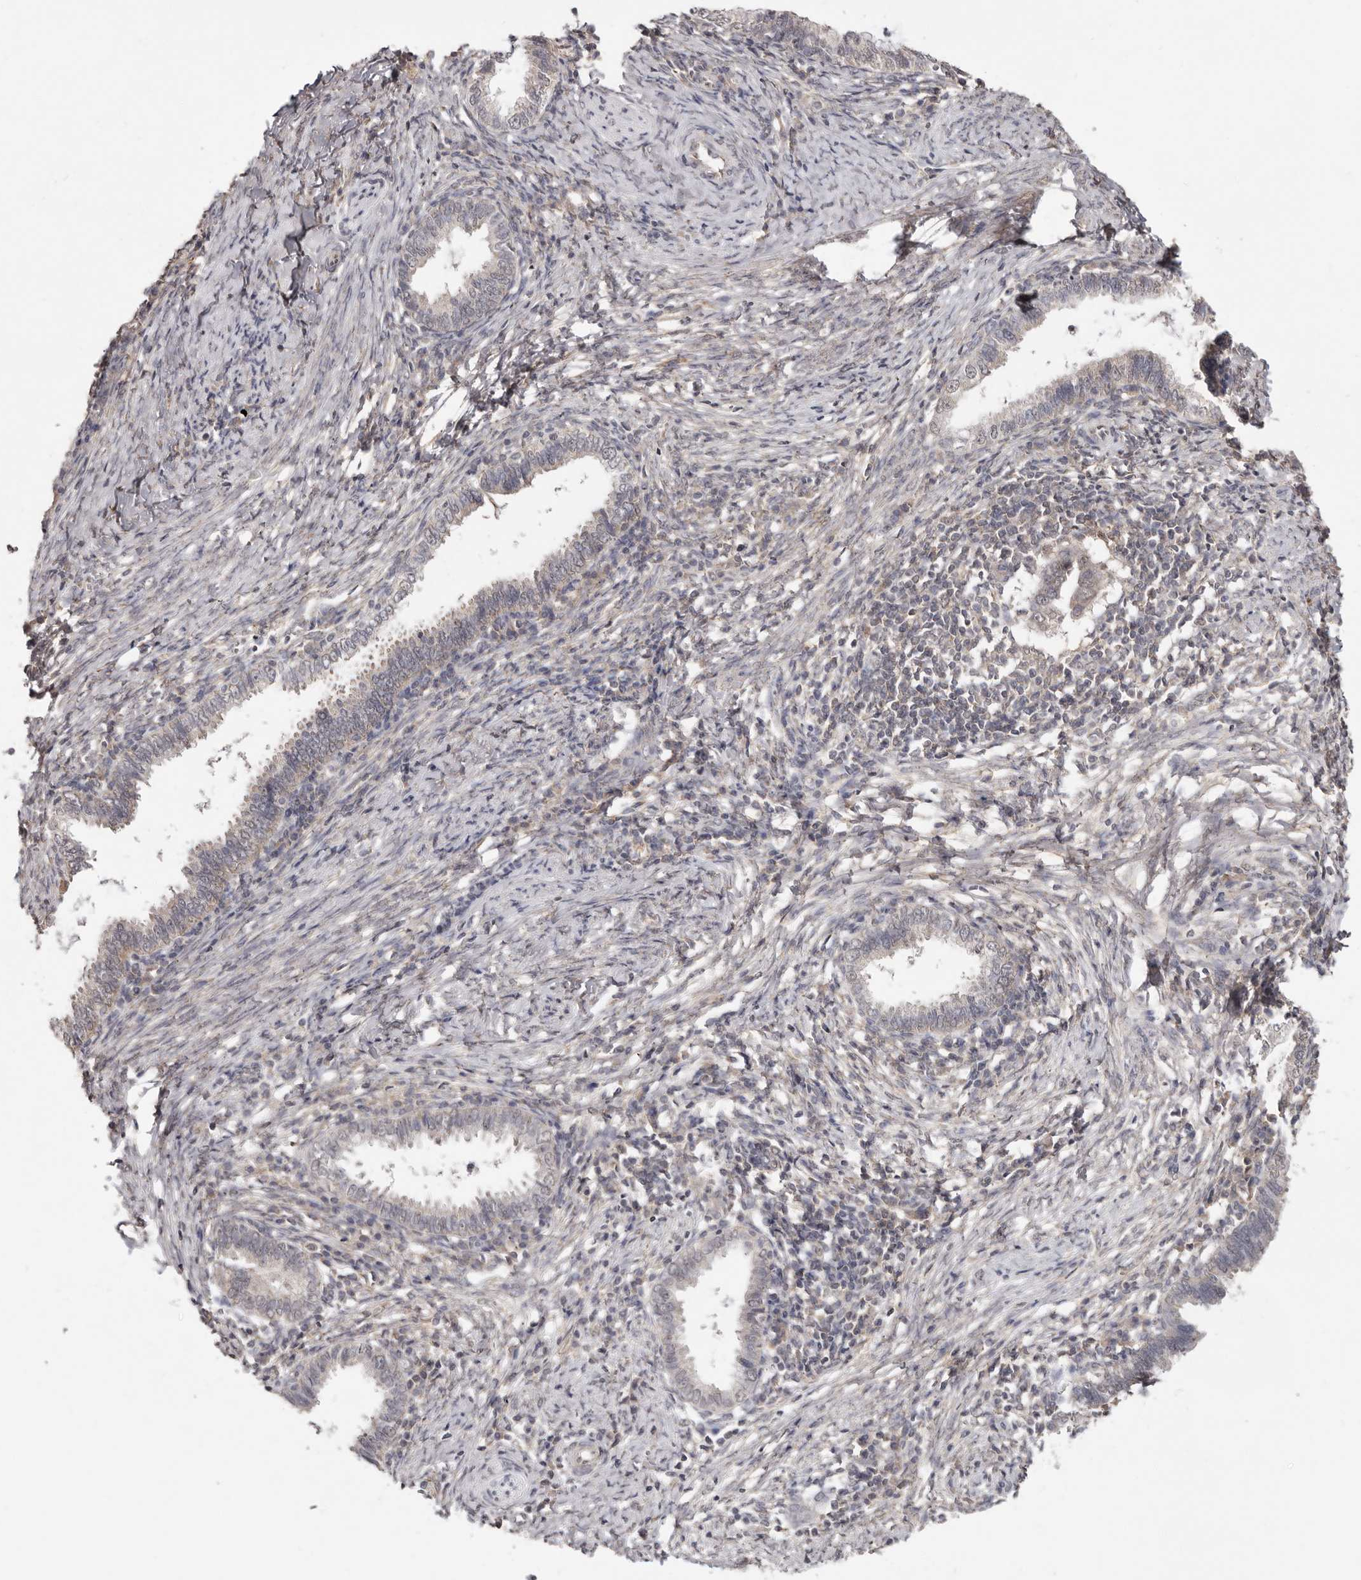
{"staining": {"intensity": "weak", "quantity": "<25%", "location": "nuclear"}, "tissue": "cervical cancer", "cell_type": "Tumor cells", "image_type": "cancer", "snomed": [{"axis": "morphology", "description": "Adenocarcinoma, NOS"}, {"axis": "topography", "description": "Cervix"}], "caption": "A high-resolution histopathology image shows IHC staining of cervical adenocarcinoma, which displays no significant expression in tumor cells.", "gene": "LINGO2", "patient": {"sex": "female", "age": 36}}